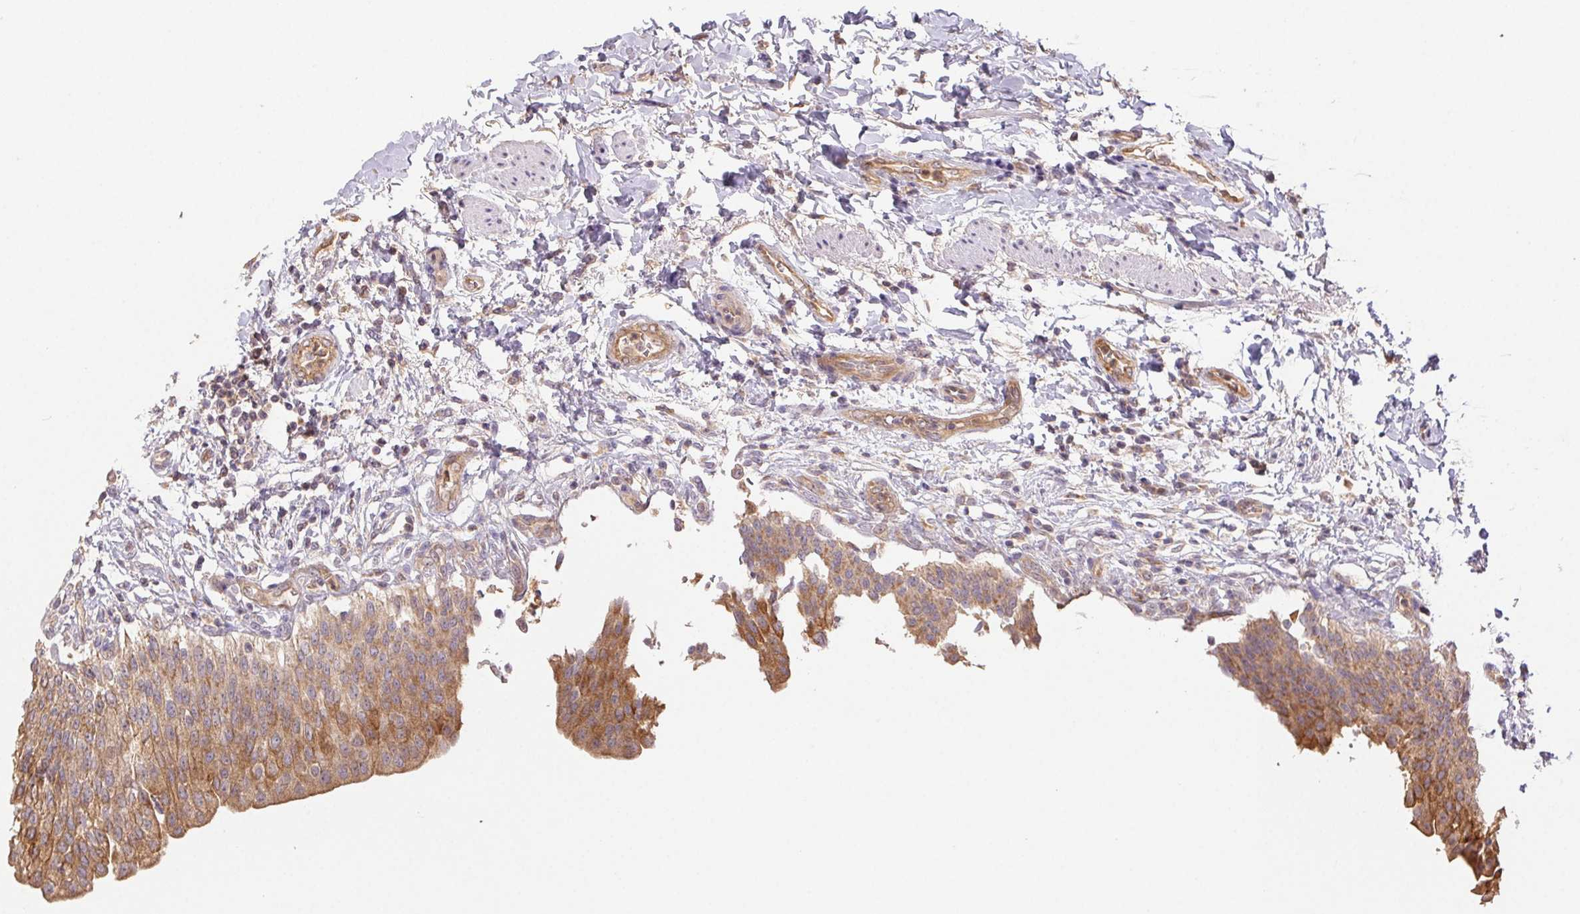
{"staining": {"intensity": "moderate", "quantity": ">75%", "location": "cytoplasmic/membranous"}, "tissue": "urinary bladder", "cell_type": "Urothelial cells", "image_type": "normal", "snomed": [{"axis": "morphology", "description": "Normal tissue, NOS"}, {"axis": "topography", "description": "Urinary bladder"}, {"axis": "topography", "description": "Peripheral nerve tissue"}], "caption": "Protein staining of benign urinary bladder exhibits moderate cytoplasmic/membranous expression in approximately >75% of urothelial cells.", "gene": "RAB11A", "patient": {"sex": "female", "age": 60}}